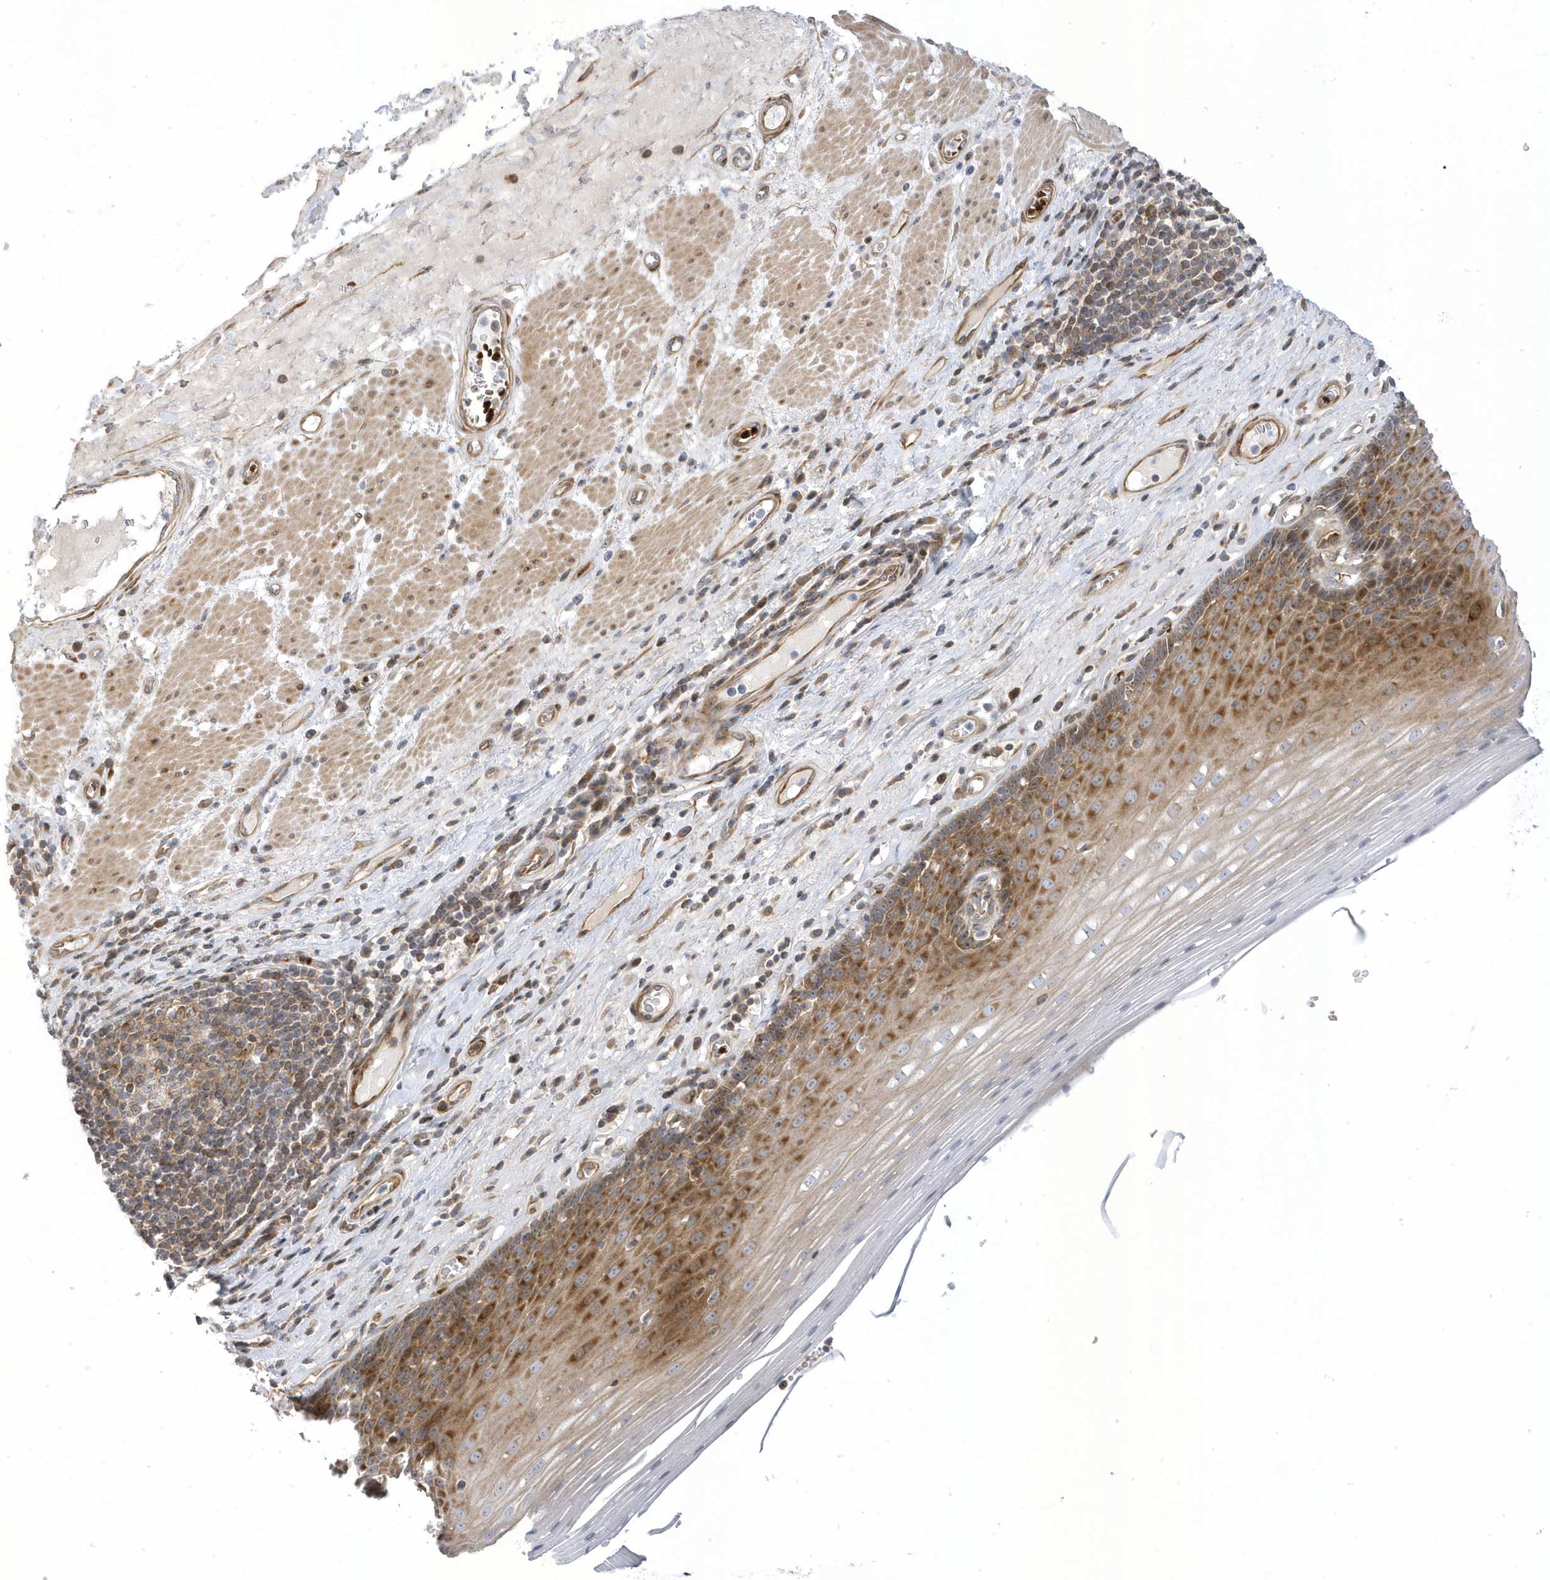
{"staining": {"intensity": "moderate", "quantity": "25%-75%", "location": "cytoplasmic/membranous"}, "tissue": "esophagus", "cell_type": "Squamous epithelial cells", "image_type": "normal", "snomed": [{"axis": "morphology", "description": "Normal tissue, NOS"}, {"axis": "topography", "description": "Esophagus"}], "caption": "The immunohistochemical stain shows moderate cytoplasmic/membranous positivity in squamous epithelial cells of benign esophagus.", "gene": "MAP7D3", "patient": {"sex": "male", "age": 62}}